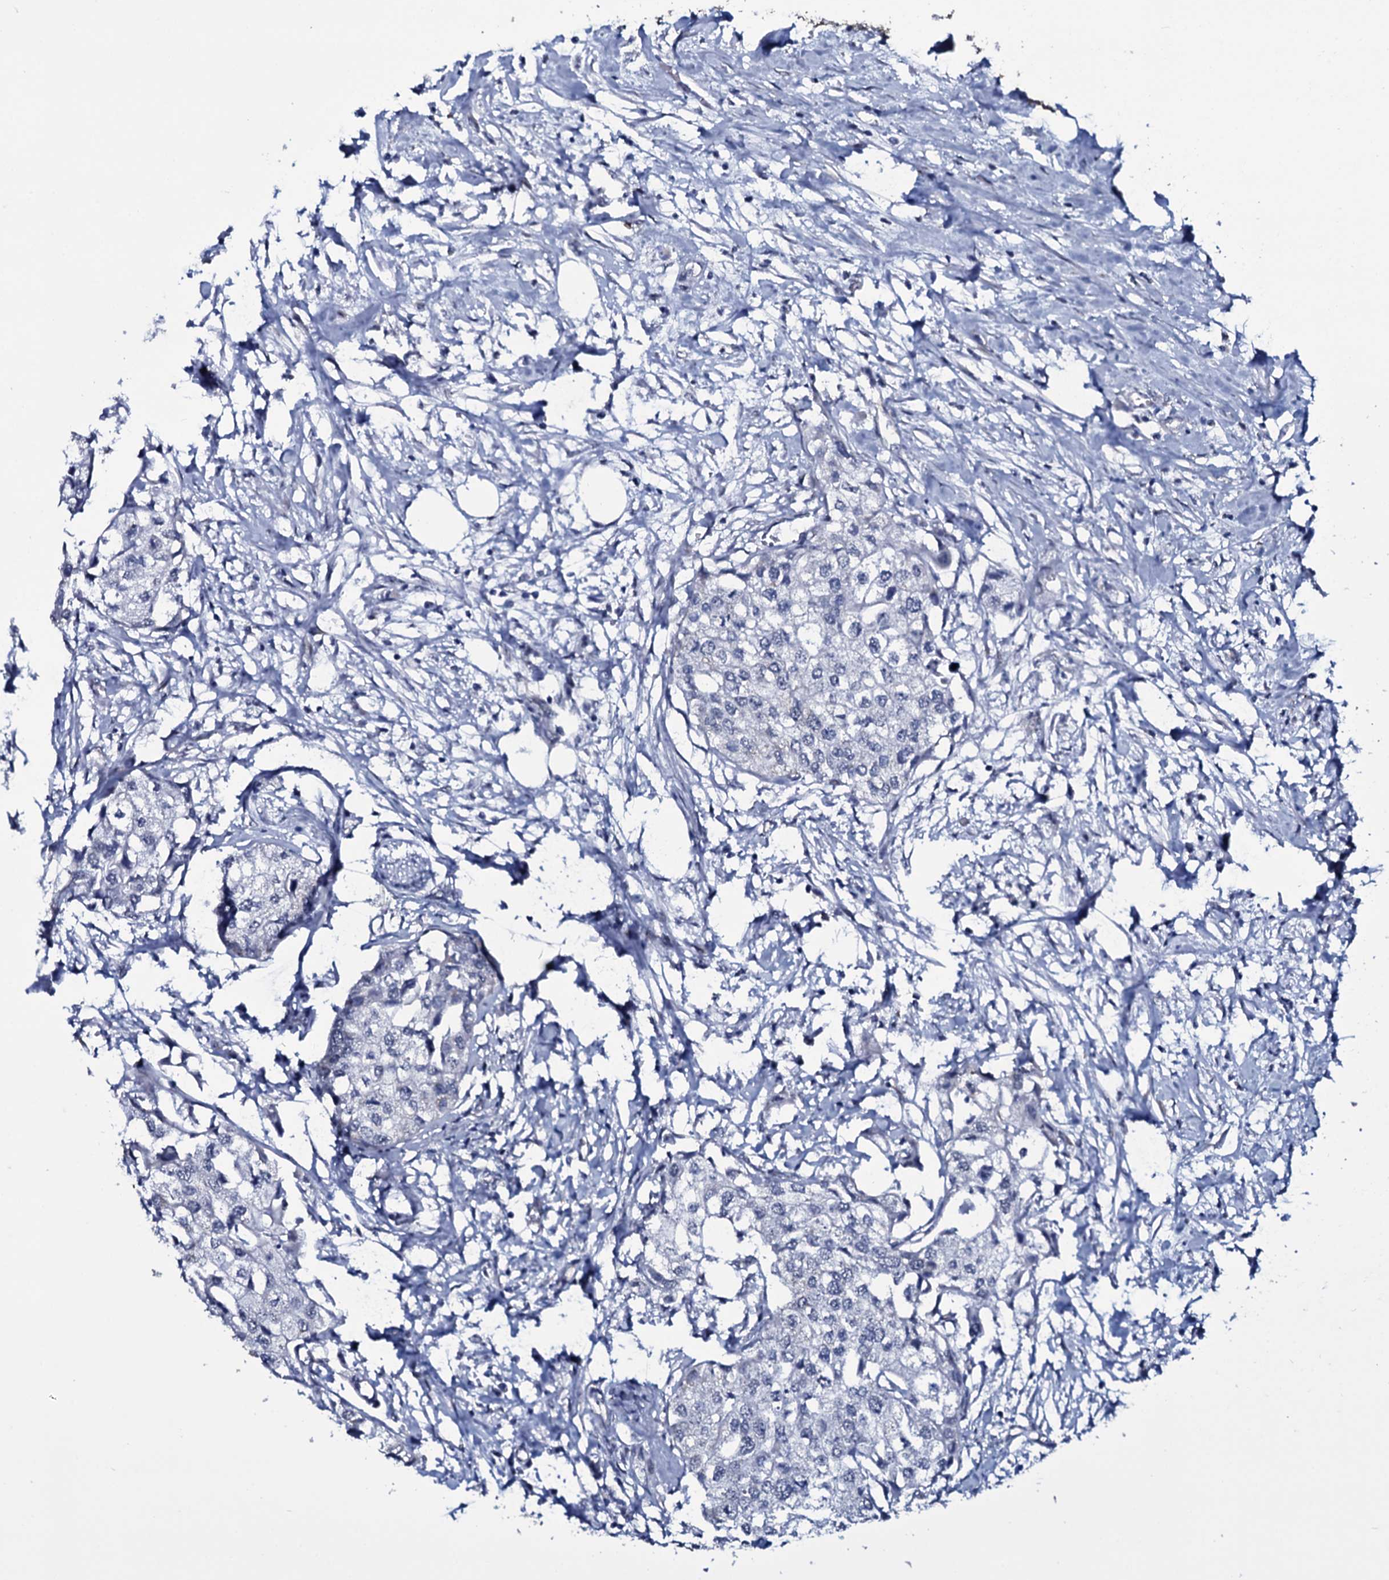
{"staining": {"intensity": "negative", "quantity": "none", "location": "none"}, "tissue": "urothelial cancer", "cell_type": "Tumor cells", "image_type": "cancer", "snomed": [{"axis": "morphology", "description": "Urothelial carcinoma, High grade"}, {"axis": "topography", "description": "Urinary bladder"}], "caption": "IHC image of human high-grade urothelial carcinoma stained for a protein (brown), which displays no expression in tumor cells.", "gene": "WIPF3", "patient": {"sex": "male", "age": 64}}